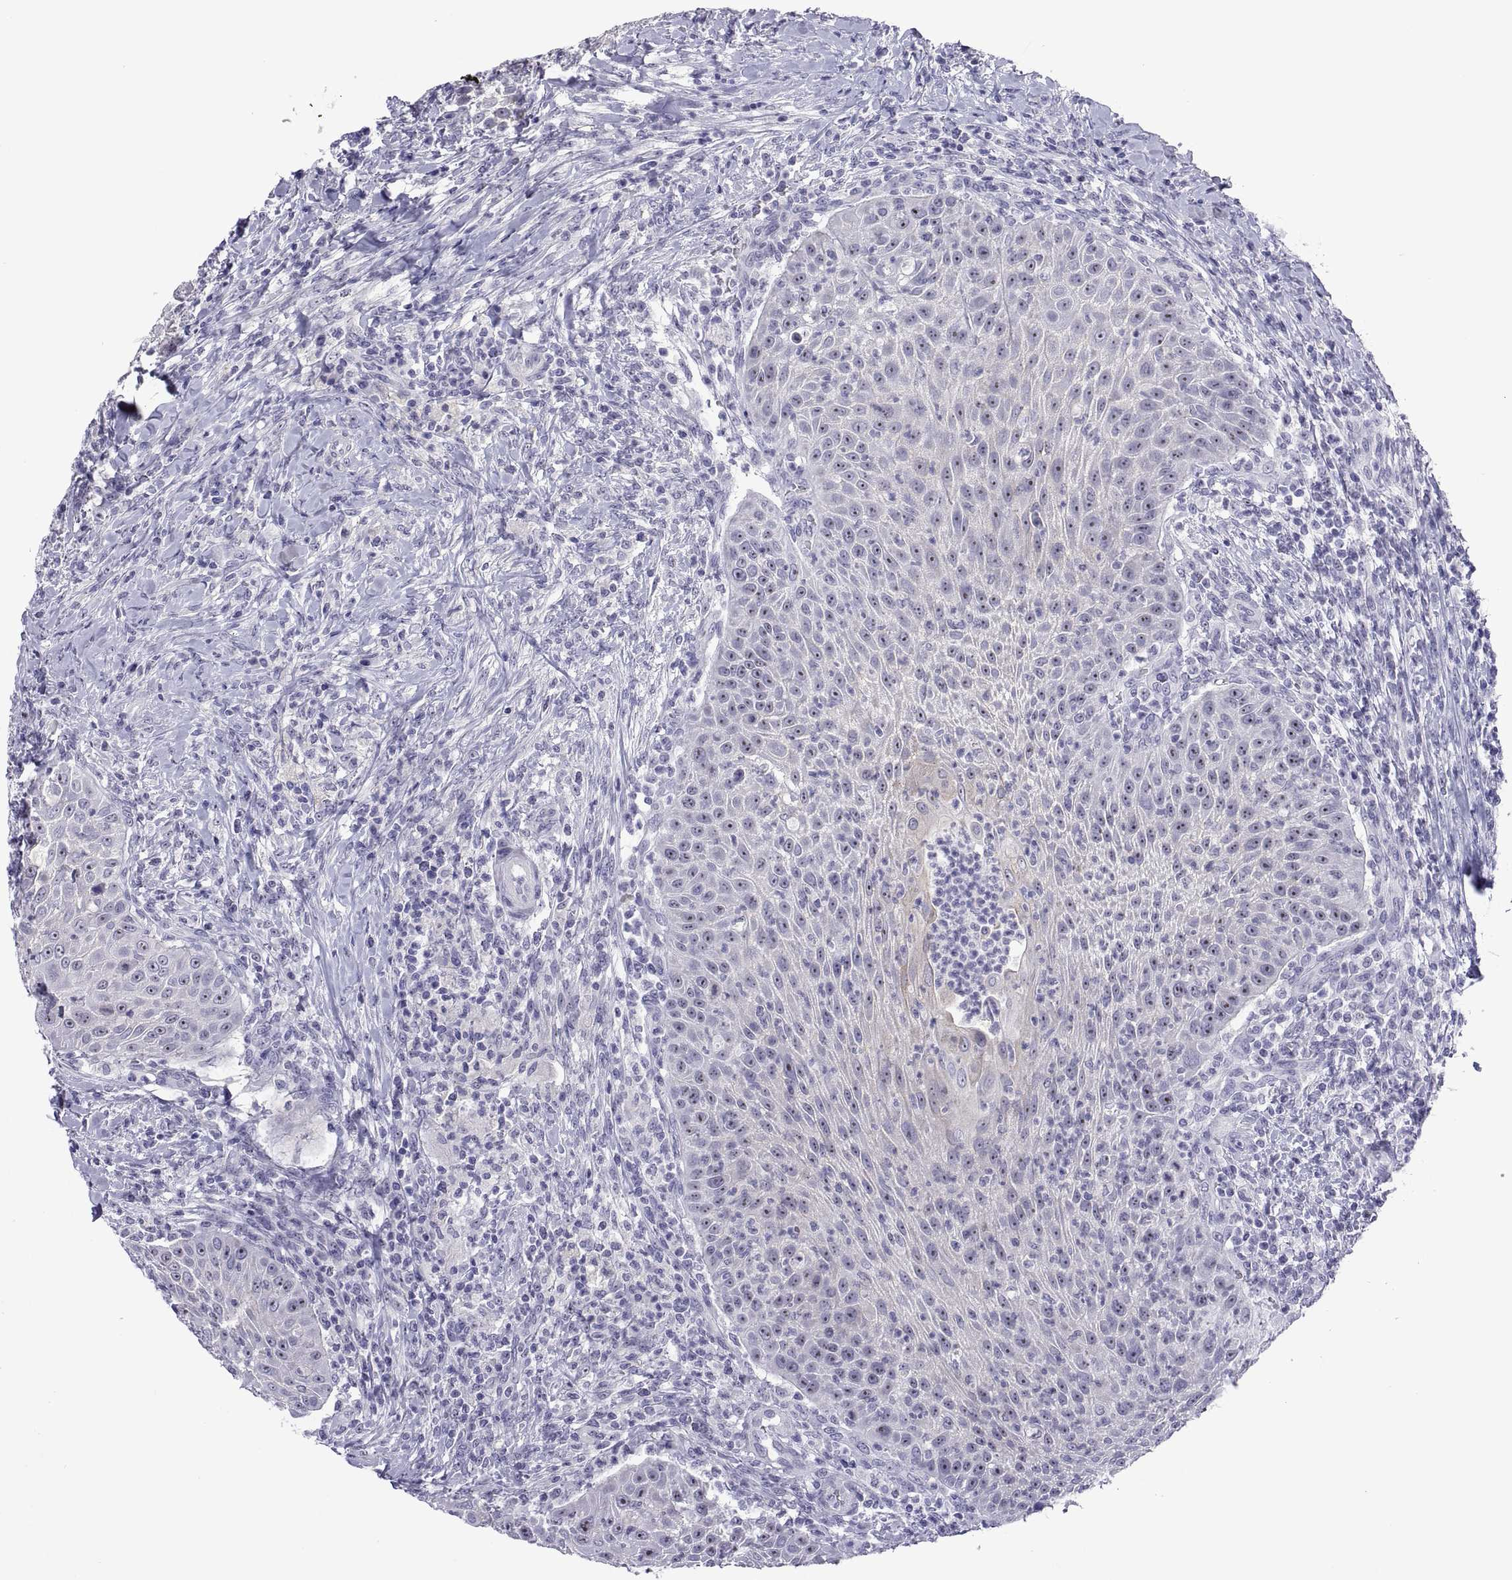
{"staining": {"intensity": "moderate", "quantity": "25%-75%", "location": "nuclear"}, "tissue": "head and neck cancer", "cell_type": "Tumor cells", "image_type": "cancer", "snomed": [{"axis": "morphology", "description": "Squamous cell carcinoma, NOS"}, {"axis": "topography", "description": "Head-Neck"}], "caption": "This image displays immunohistochemistry staining of human head and neck cancer (squamous cell carcinoma), with medium moderate nuclear staining in approximately 25%-75% of tumor cells.", "gene": "VSX2", "patient": {"sex": "male", "age": 69}}